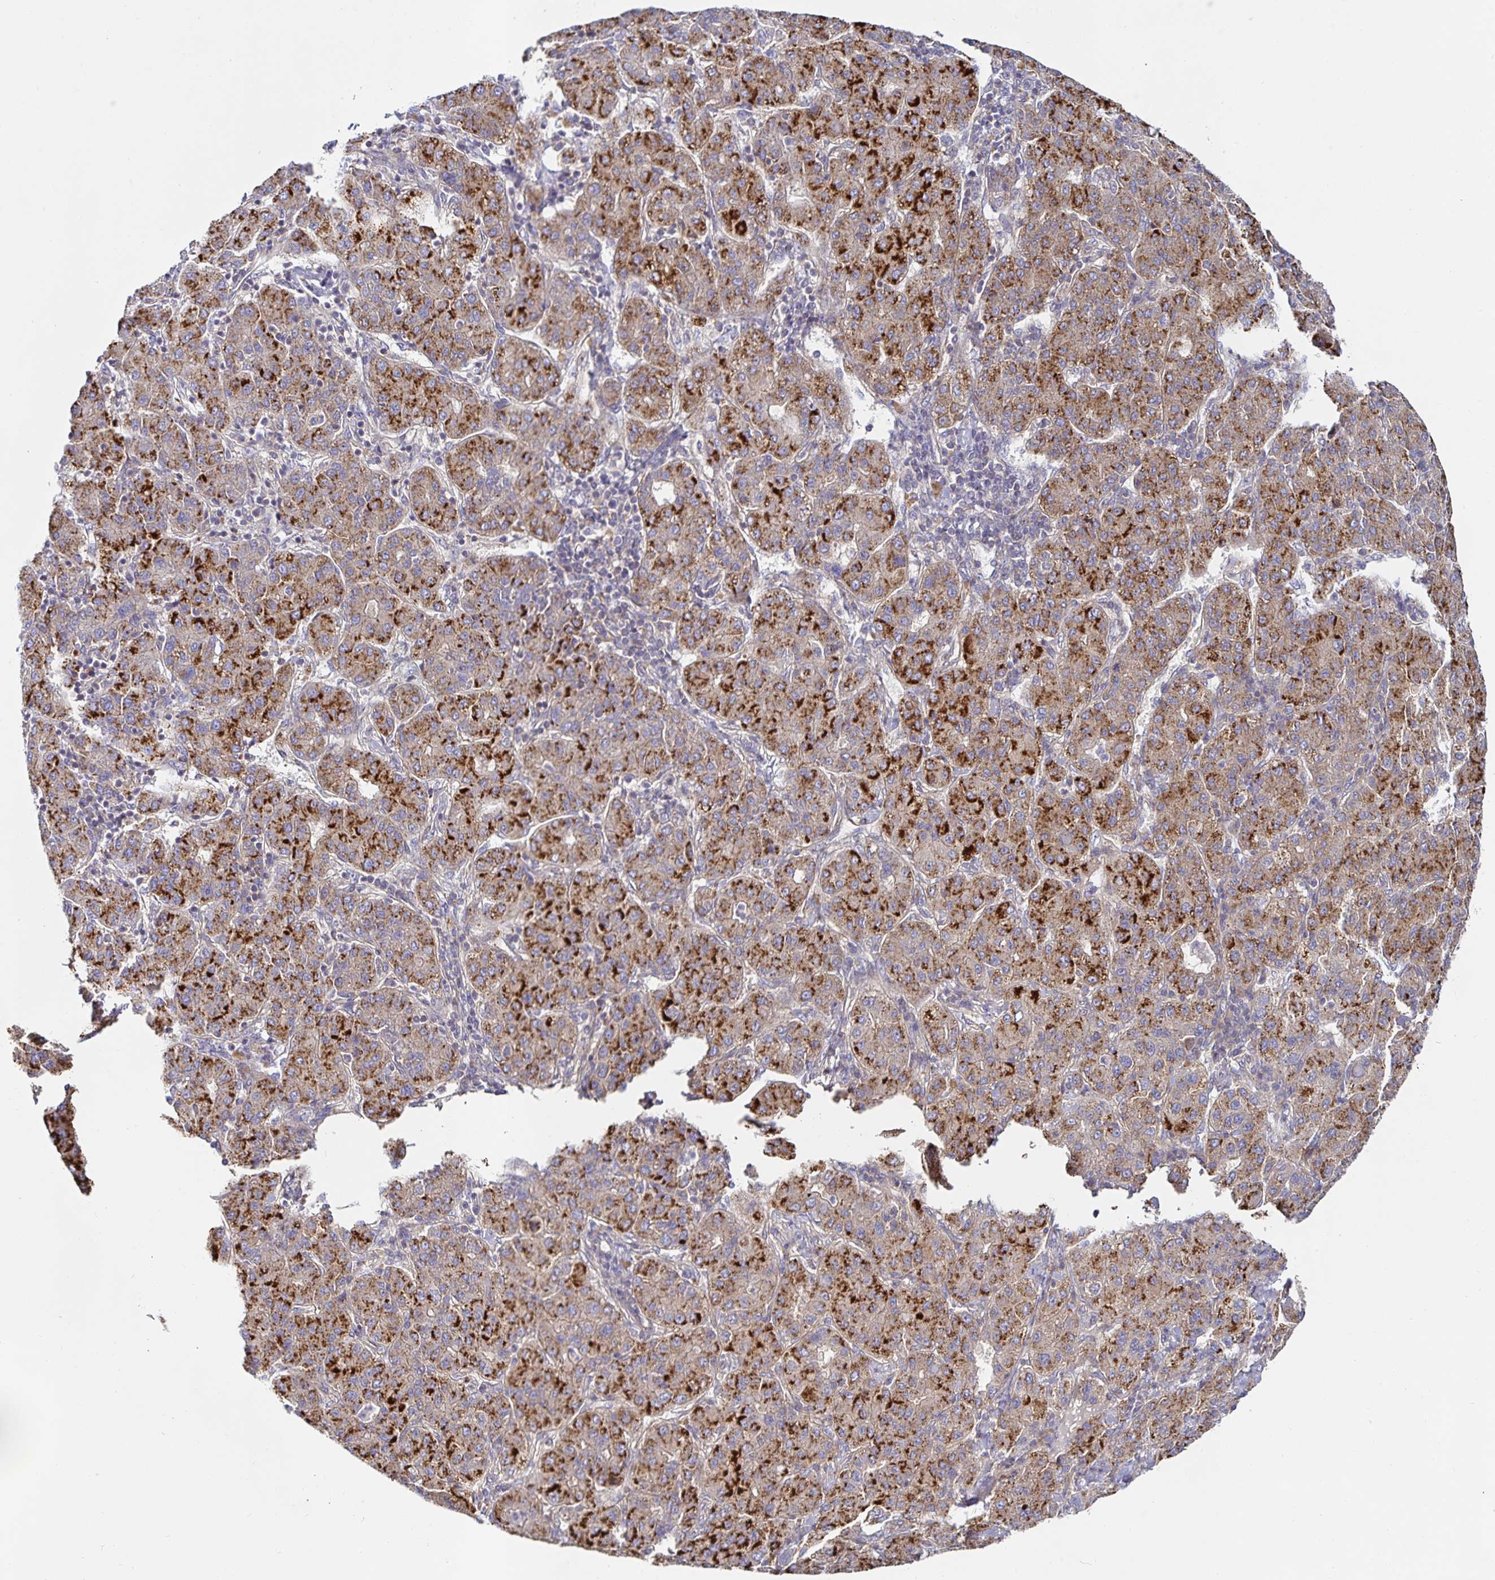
{"staining": {"intensity": "strong", "quantity": ">75%", "location": "cytoplasmic/membranous"}, "tissue": "liver cancer", "cell_type": "Tumor cells", "image_type": "cancer", "snomed": [{"axis": "morphology", "description": "Carcinoma, Hepatocellular, NOS"}, {"axis": "topography", "description": "Liver"}], "caption": "Brown immunohistochemical staining in human hepatocellular carcinoma (liver) displays strong cytoplasmic/membranous positivity in about >75% of tumor cells. The protein is shown in brown color, while the nuclei are stained blue.", "gene": "METTL22", "patient": {"sex": "male", "age": 65}}